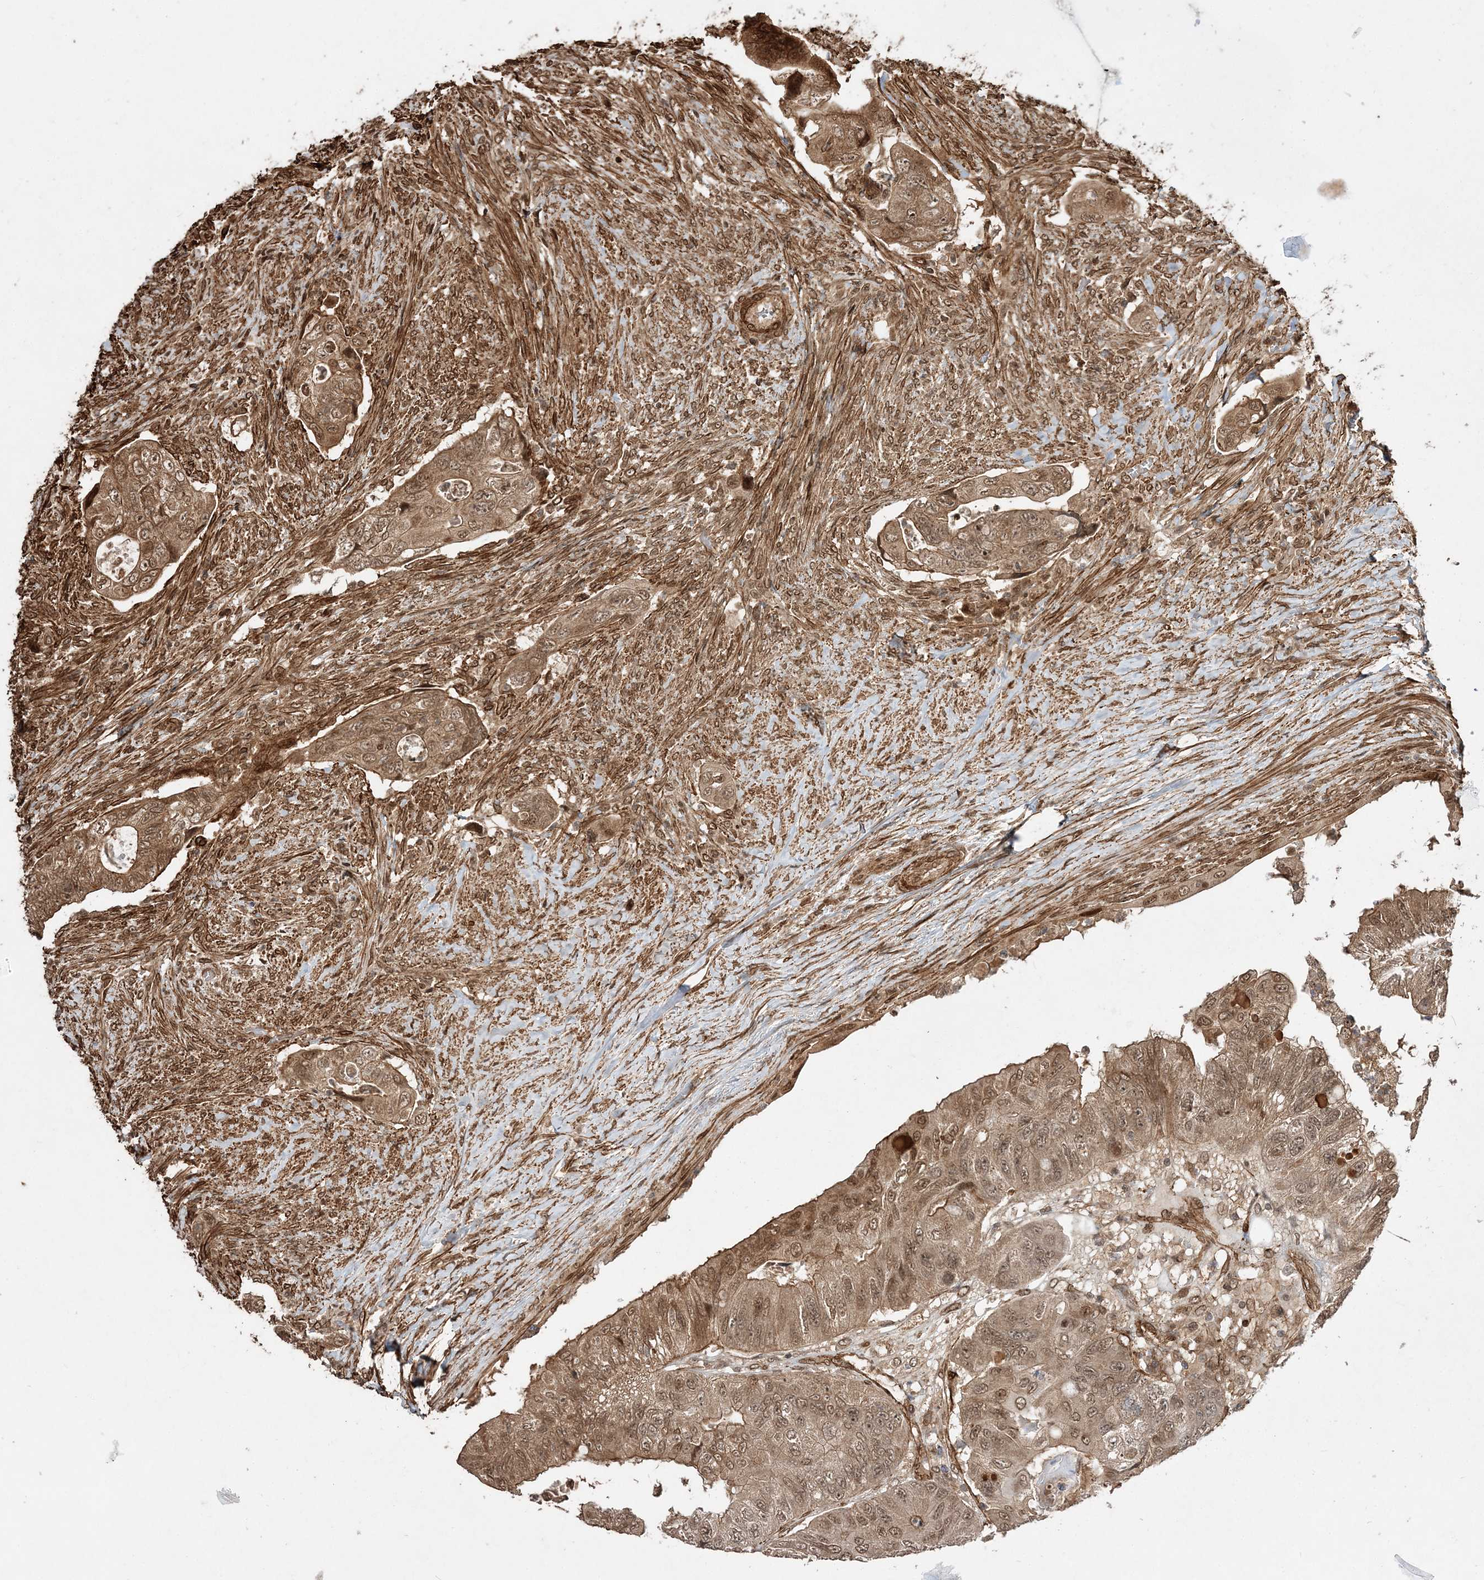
{"staining": {"intensity": "moderate", "quantity": ">75%", "location": "cytoplasmic/membranous,nuclear"}, "tissue": "colorectal cancer", "cell_type": "Tumor cells", "image_type": "cancer", "snomed": [{"axis": "morphology", "description": "Adenocarcinoma, NOS"}, {"axis": "topography", "description": "Rectum"}], "caption": "Tumor cells demonstrate medium levels of moderate cytoplasmic/membranous and nuclear positivity in approximately >75% of cells in colorectal cancer (adenocarcinoma).", "gene": "ETAA1", "patient": {"sex": "male", "age": 63}}